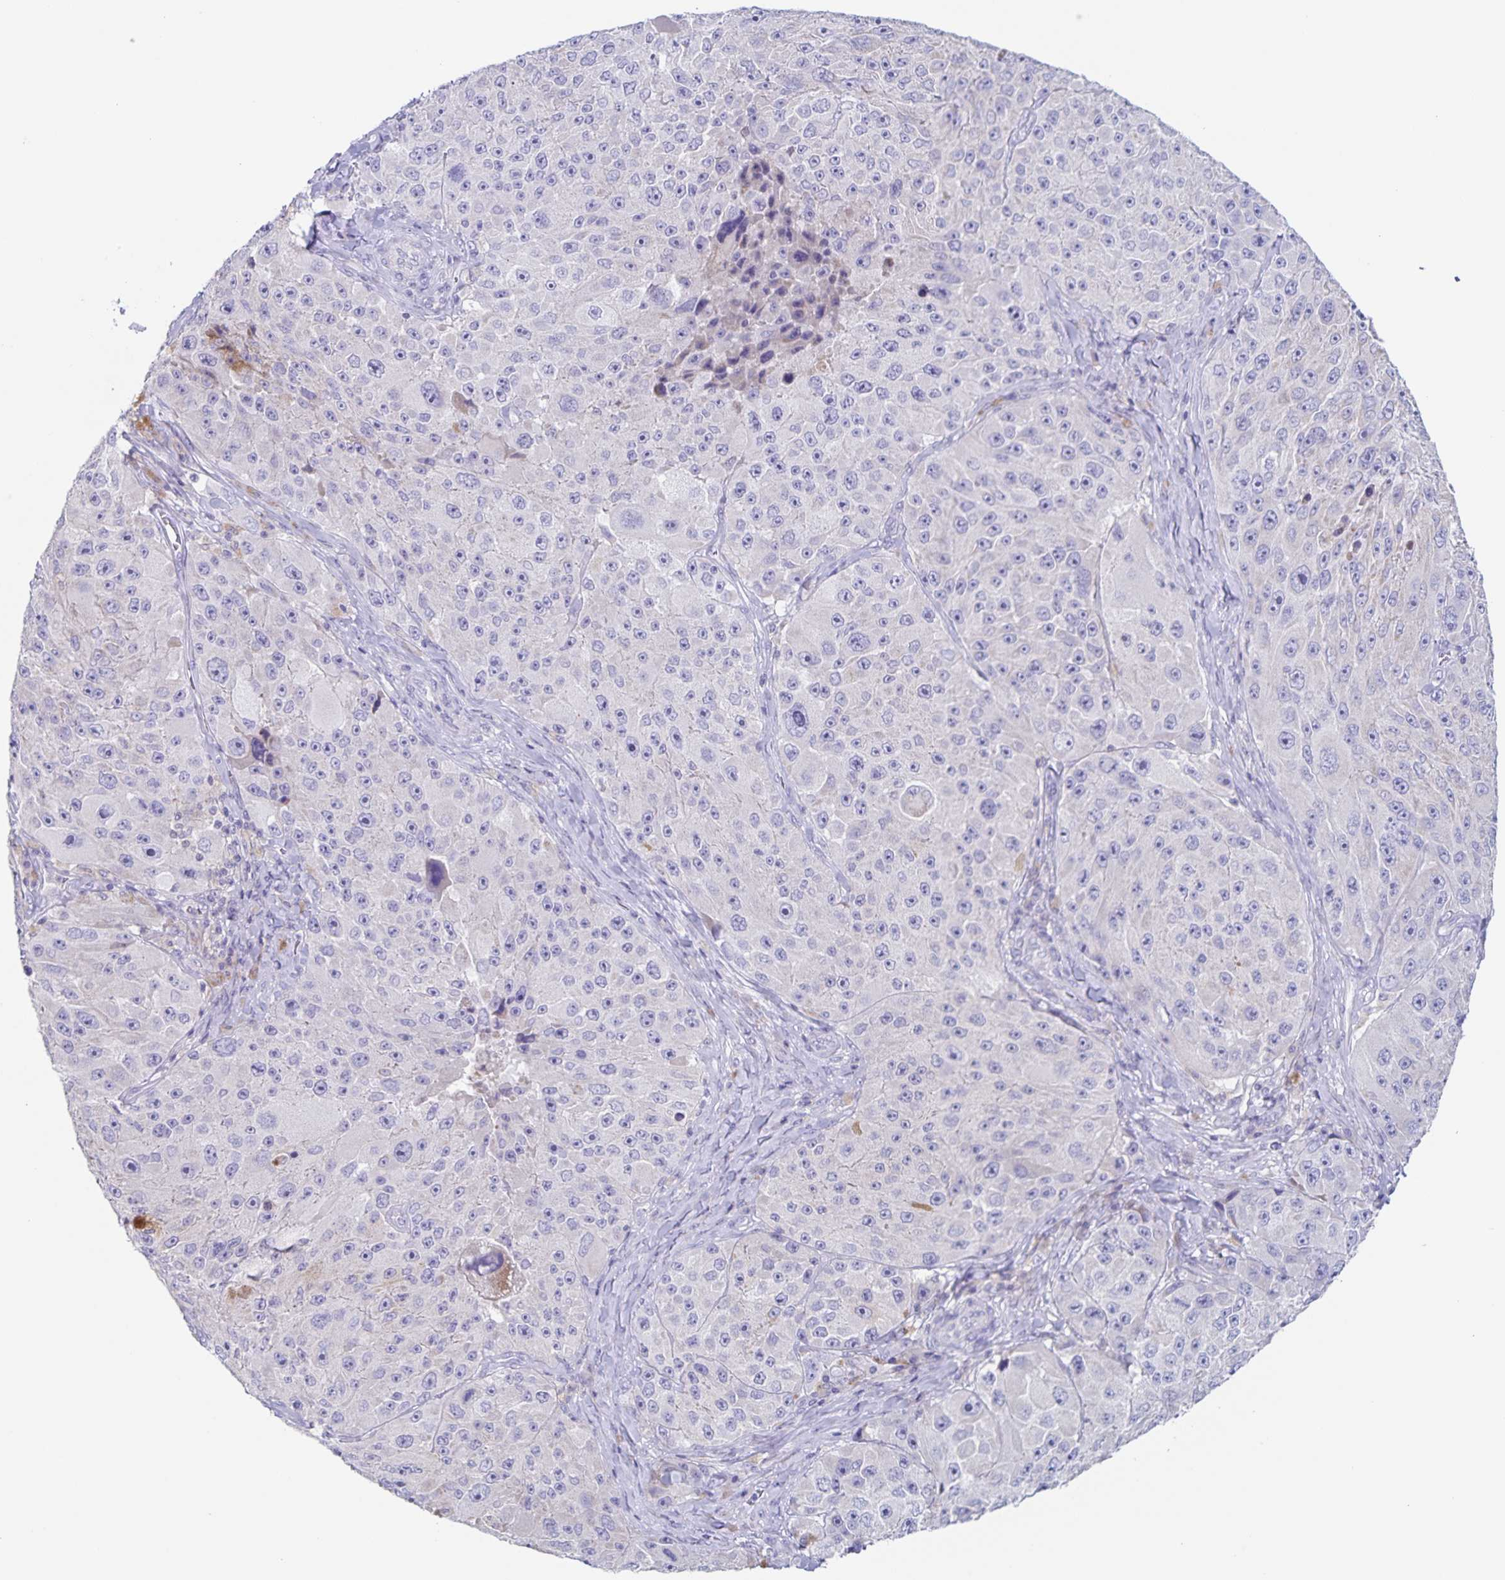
{"staining": {"intensity": "negative", "quantity": "none", "location": "none"}, "tissue": "melanoma", "cell_type": "Tumor cells", "image_type": "cancer", "snomed": [{"axis": "morphology", "description": "Malignant melanoma, Metastatic site"}, {"axis": "topography", "description": "Lymph node"}], "caption": "This is an immunohistochemistry image of malignant melanoma (metastatic site). There is no positivity in tumor cells.", "gene": "RPL36A", "patient": {"sex": "male", "age": 62}}